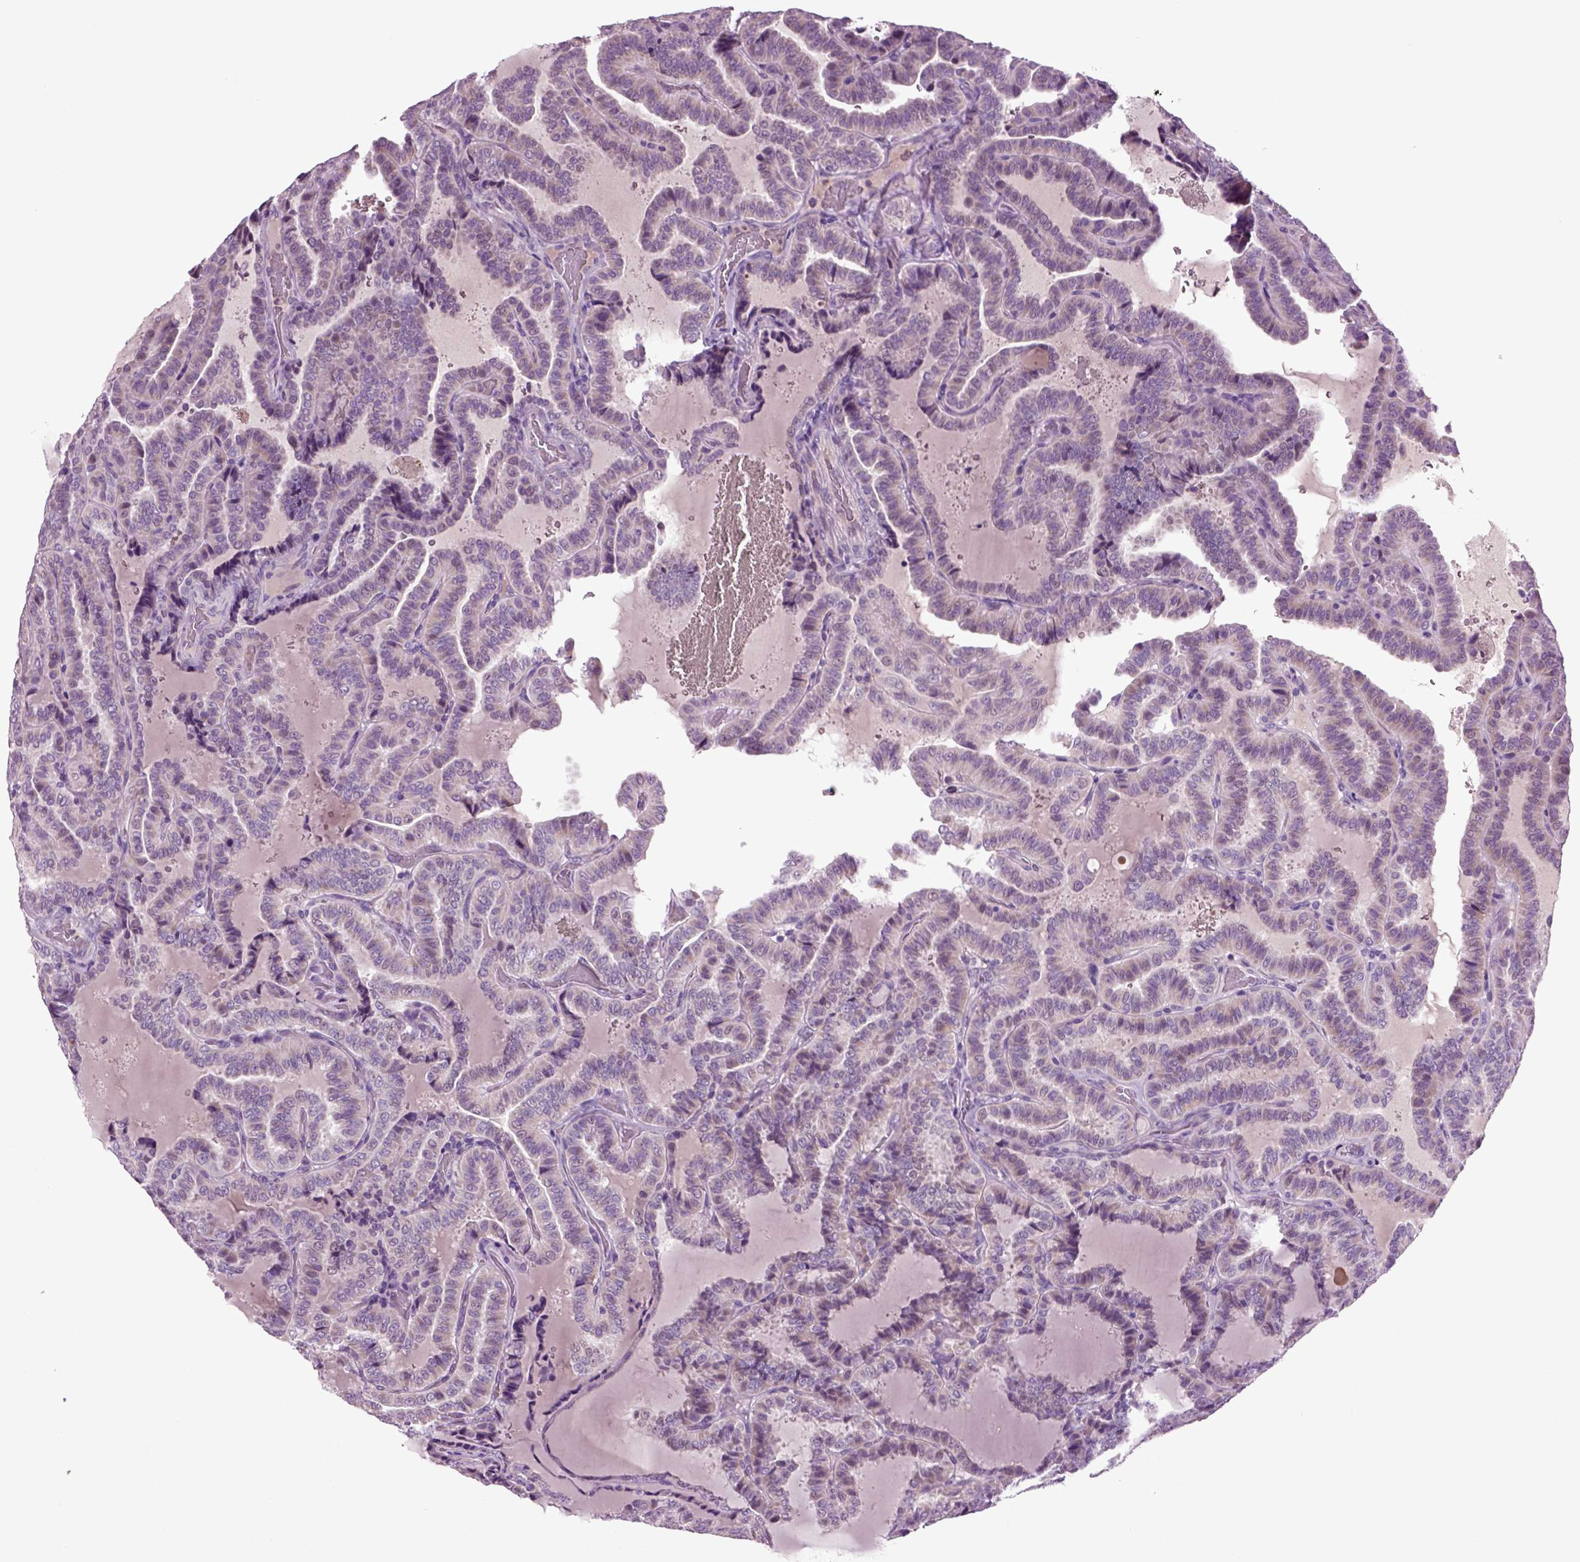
{"staining": {"intensity": "negative", "quantity": "none", "location": "none"}, "tissue": "thyroid cancer", "cell_type": "Tumor cells", "image_type": "cancer", "snomed": [{"axis": "morphology", "description": "Papillary adenocarcinoma, NOS"}, {"axis": "topography", "description": "Thyroid gland"}], "caption": "Immunohistochemical staining of thyroid papillary adenocarcinoma demonstrates no significant positivity in tumor cells.", "gene": "FGF11", "patient": {"sex": "female", "age": 39}}